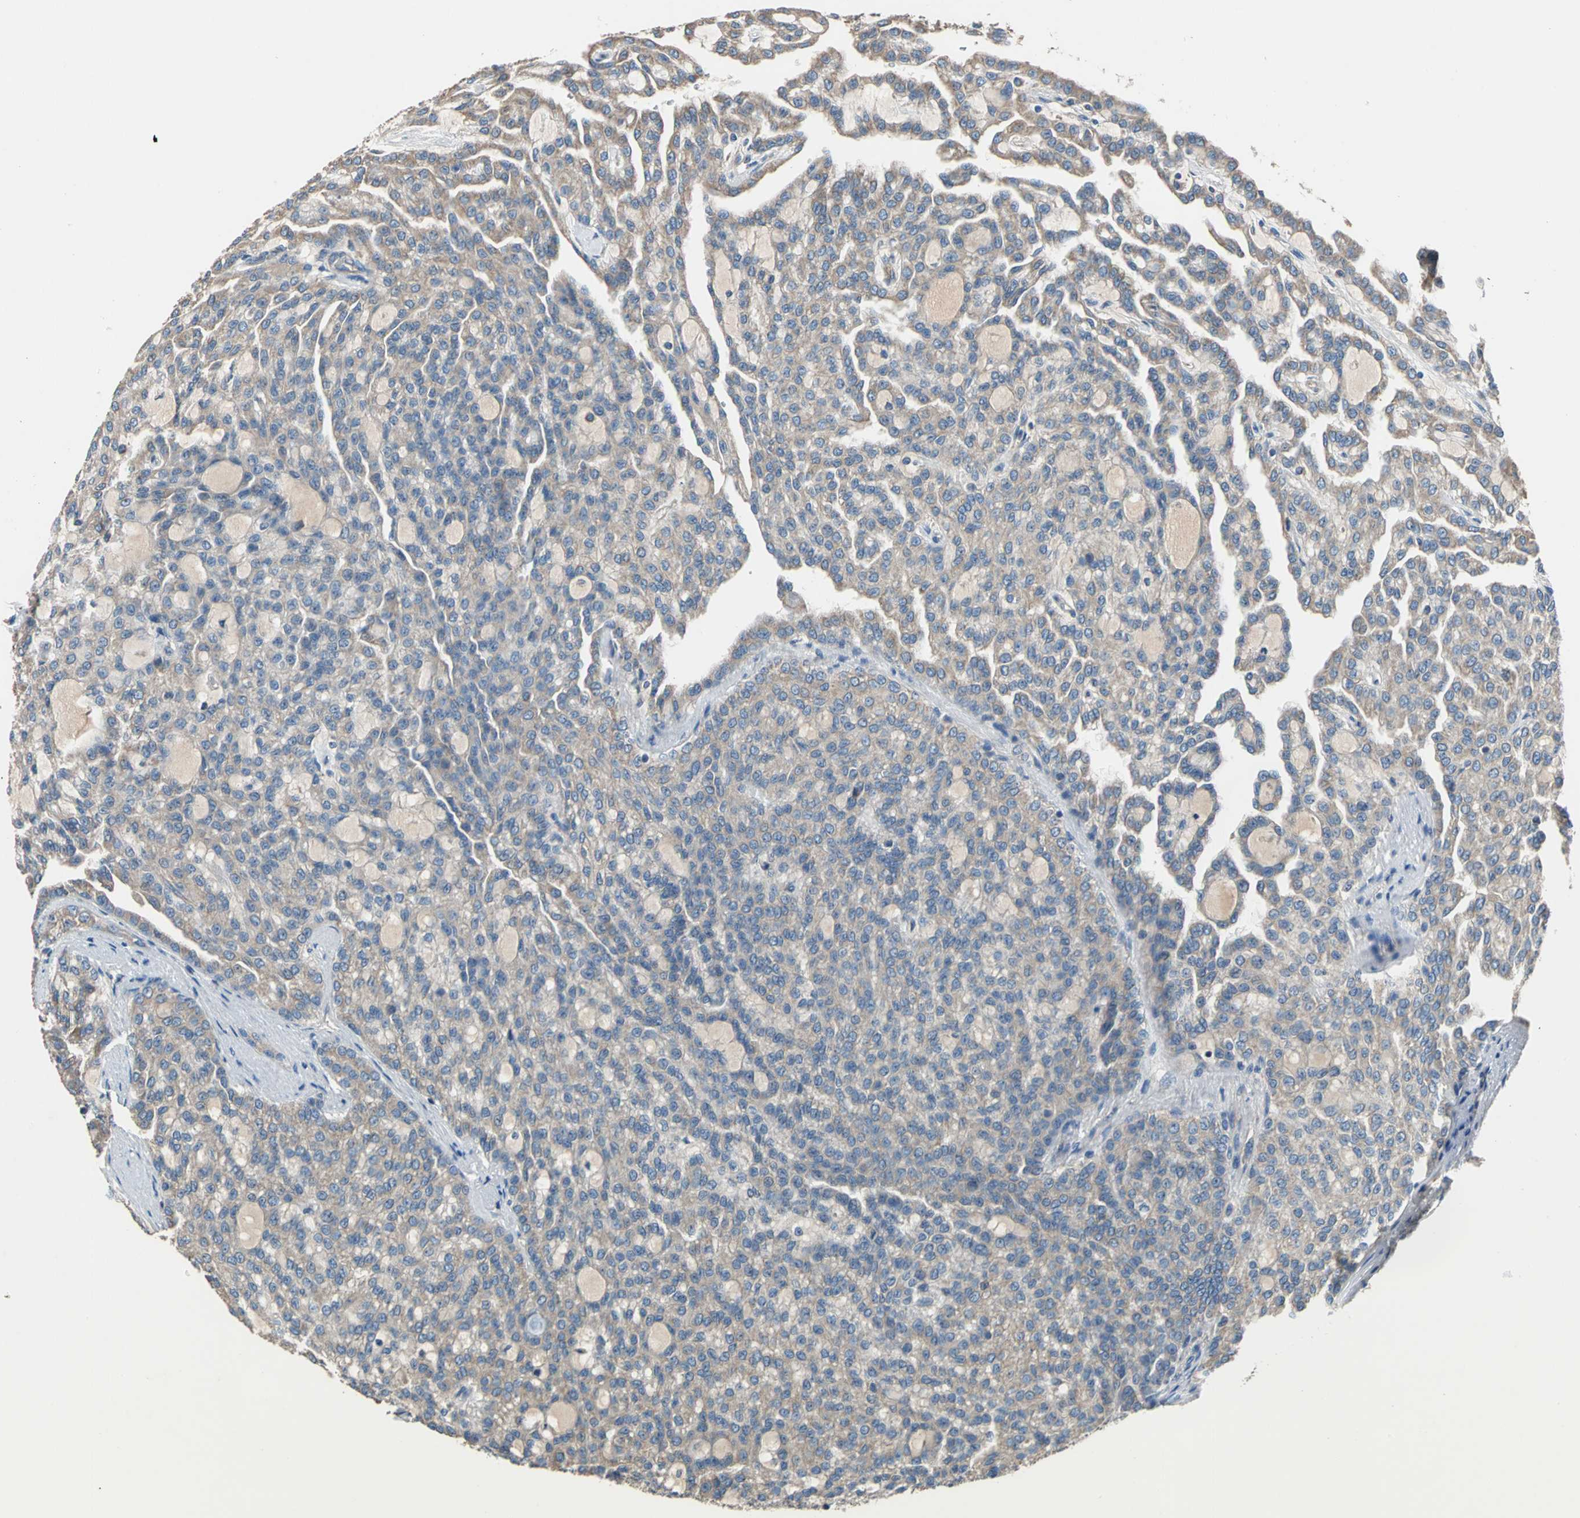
{"staining": {"intensity": "weak", "quantity": ">75%", "location": "cytoplasmic/membranous"}, "tissue": "renal cancer", "cell_type": "Tumor cells", "image_type": "cancer", "snomed": [{"axis": "morphology", "description": "Adenocarcinoma, NOS"}, {"axis": "topography", "description": "Kidney"}], "caption": "Immunohistochemistry (IHC) photomicrograph of neoplastic tissue: human renal cancer (adenocarcinoma) stained using immunohistochemistry (IHC) exhibits low levels of weak protein expression localized specifically in the cytoplasmic/membranous of tumor cells, appearing as a cytoplasmic/membranous brown color.", "gene": "HEPH", "patient": {"sex": "male", "age": 63}}